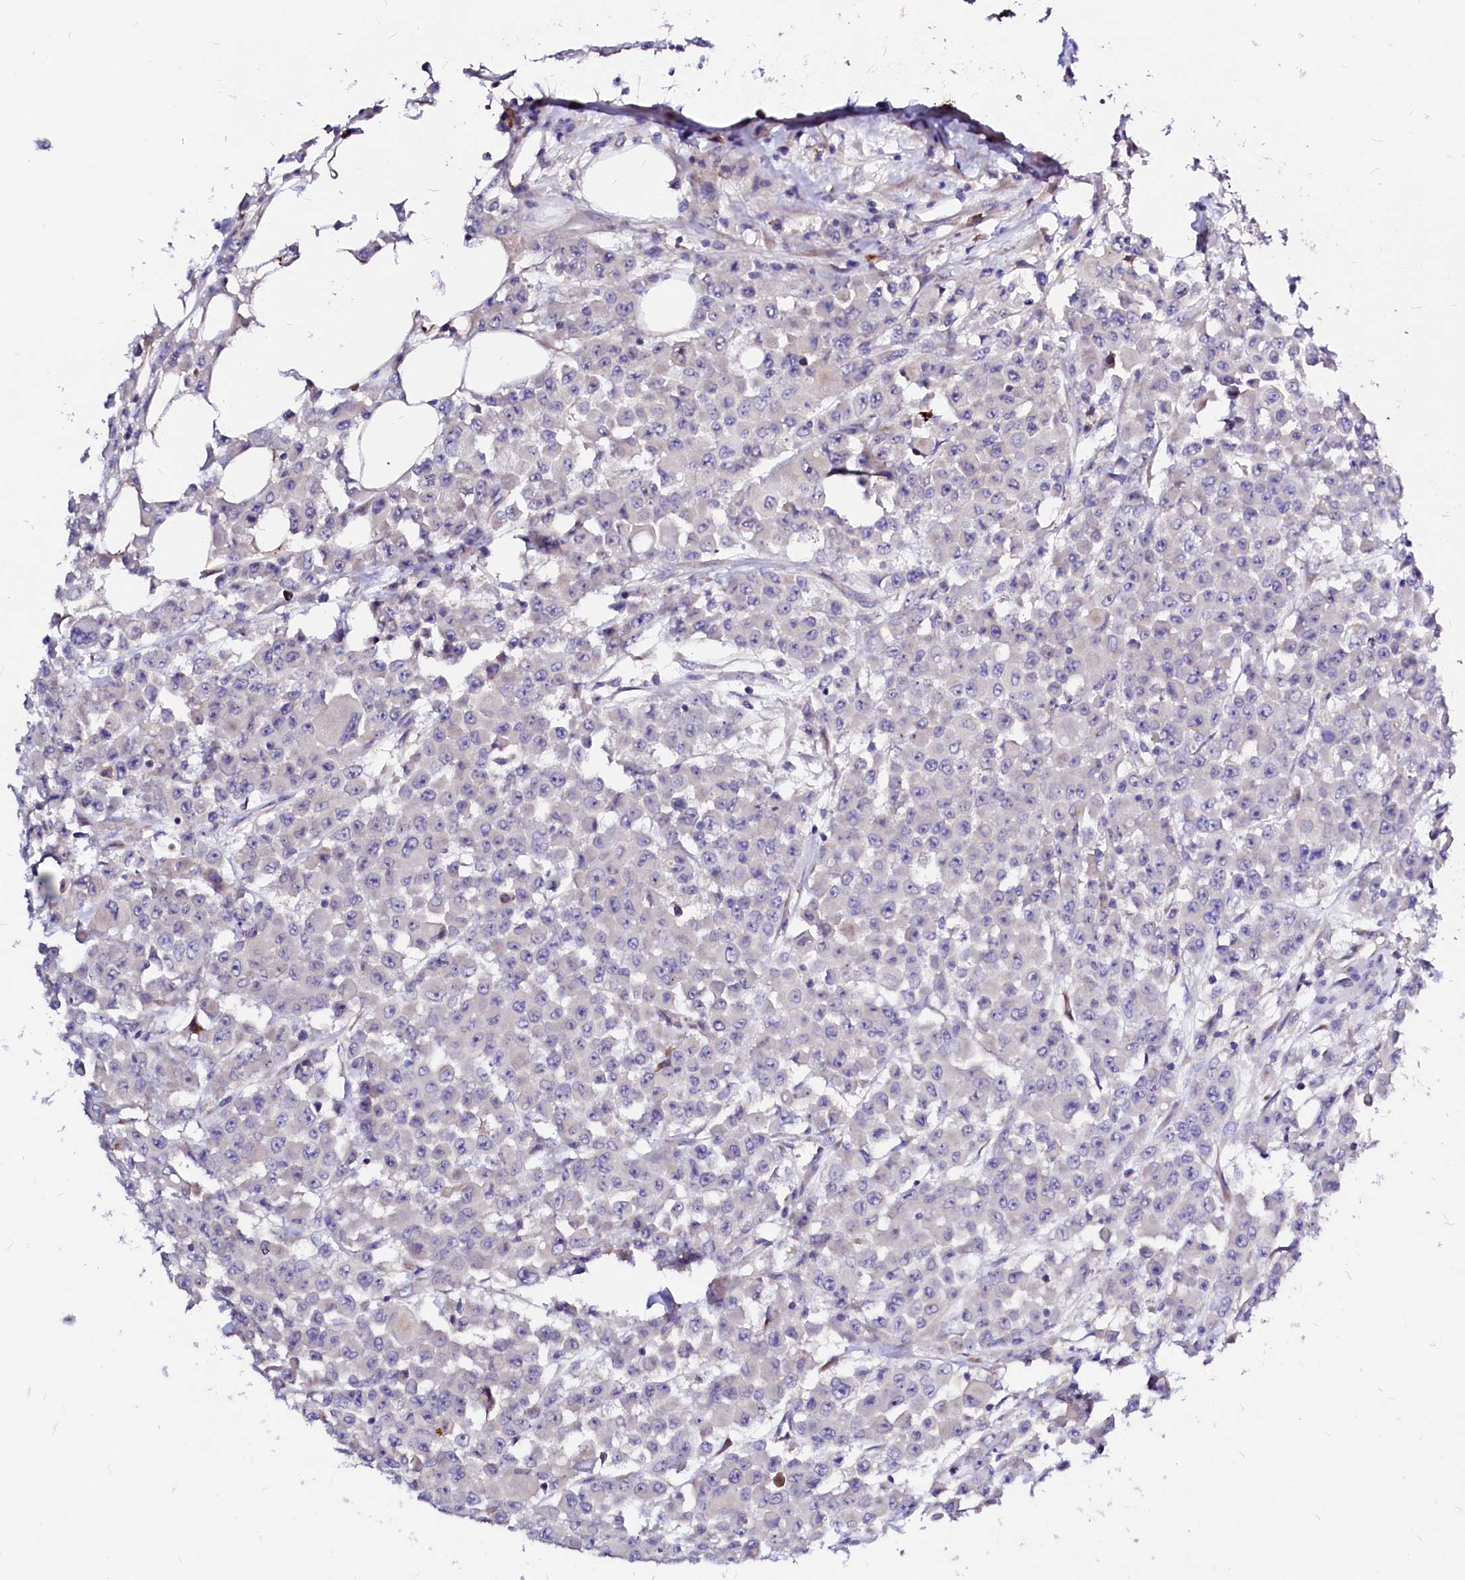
{"staining": {"intensity": "negative", "quantity": "none", "location": "none"}, "tissue": "colorectal cancer", "cell_type": "Tumor cells", "image_type": "cancer", "snomed": [{"axis": "morphology", "description": "Adenocarcinoma, NOS"}, {"axis": "topography", "description": "Colon"}], "caption": "Tumor cells are negative for brown protein staining in colorectal adenocarcinoma.", "gene": "BTBD16", "patient": {"sex": "male", "age": 51}}